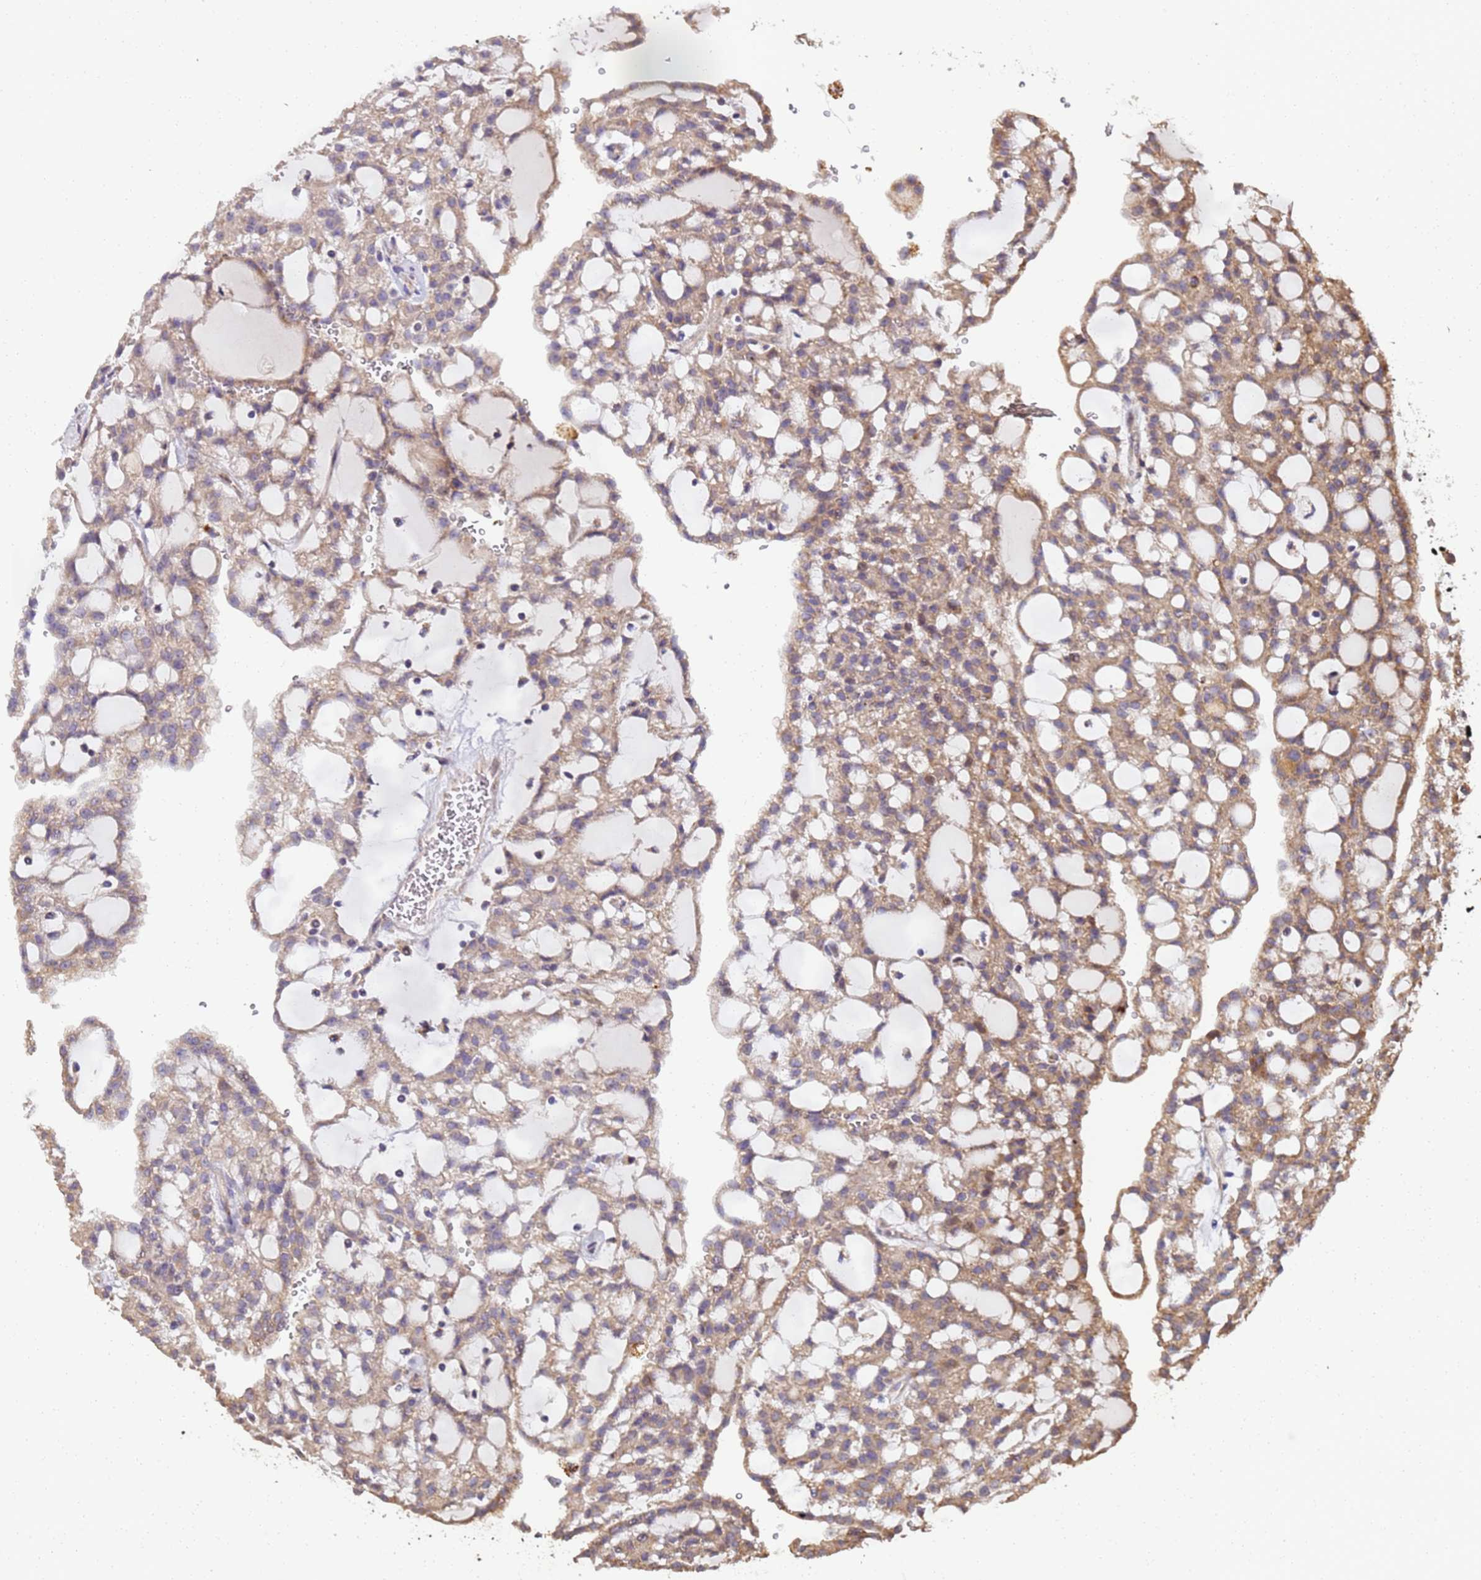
{"staining": {"intensity": "weak", "quantity": "25%-75%", "location": "cytoplasmic/membranous"}, "tissue": "renal cancer", "cell_type": "Tumor cells", "image_type": "cancer", "snomed": [{"axis": "morphology", "description": "Adenocarcinoma, NOS"}, {"axis": "topography", "description": "Kidney"}], "caption": "High-power microscopy captured an IHC image of renal adenocarcinoma, revealing weak cytoplasmic/membranous expression in approximately 25%-75% of tumor cells.", "gene": "RAPGEF3", "patient": {"sex": "male", "age": 63}}